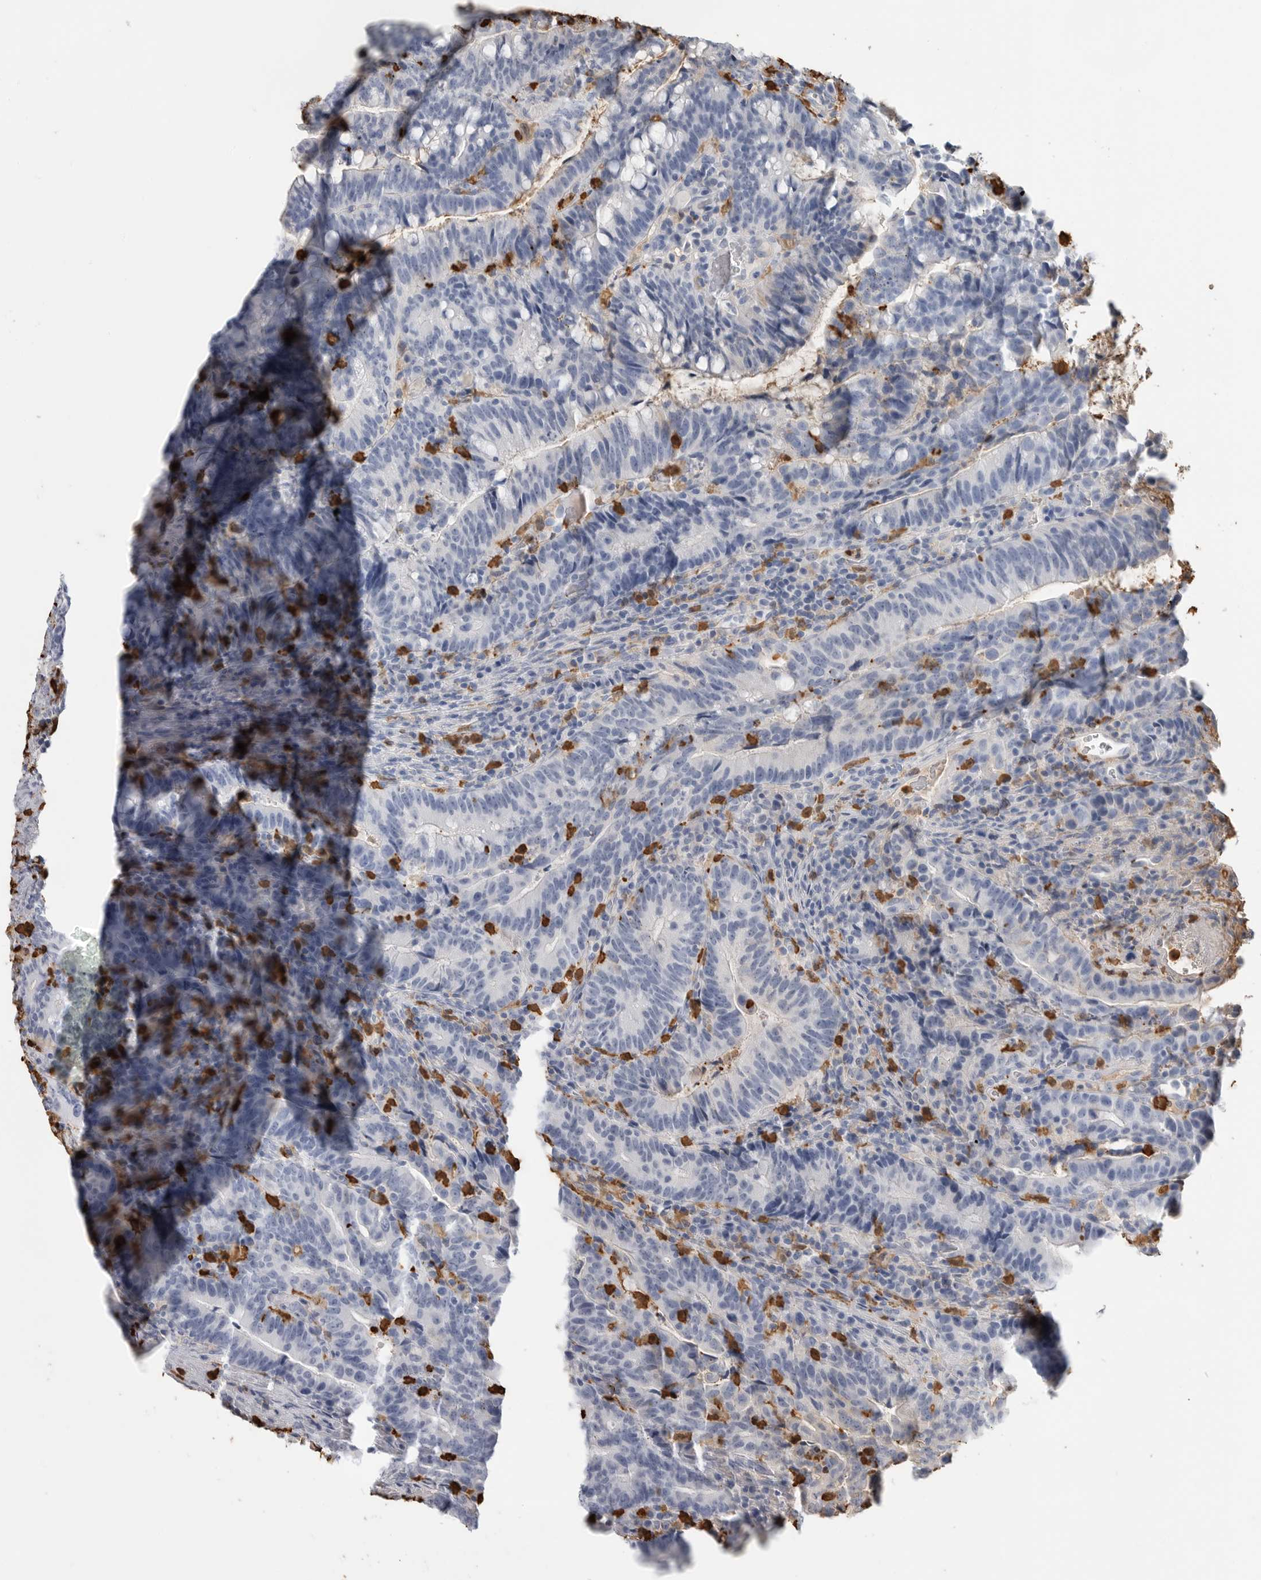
{"staining": {"intensity": "negative", "quantity": "none", "location": "none"}, "tissue": "colorectal cancer", "cell_type": "Tumor cells", "image_type": "cancer", "snomed": [{"axis": "morphology", "description": "Adenocarcinoma, NOS"}, {"axis": "topography", "description": "Colon"}], "caption": "Tumor cells show no significant protein positivity in colorectal cancer. The staining was performed using DAB to visualize the protein expression in brown, while the nuclei were stained in blue with hematoxylin (Magnification: 20x).", "gene": "CYB561D1", "patient": {"sex": "female", "age": 66}}